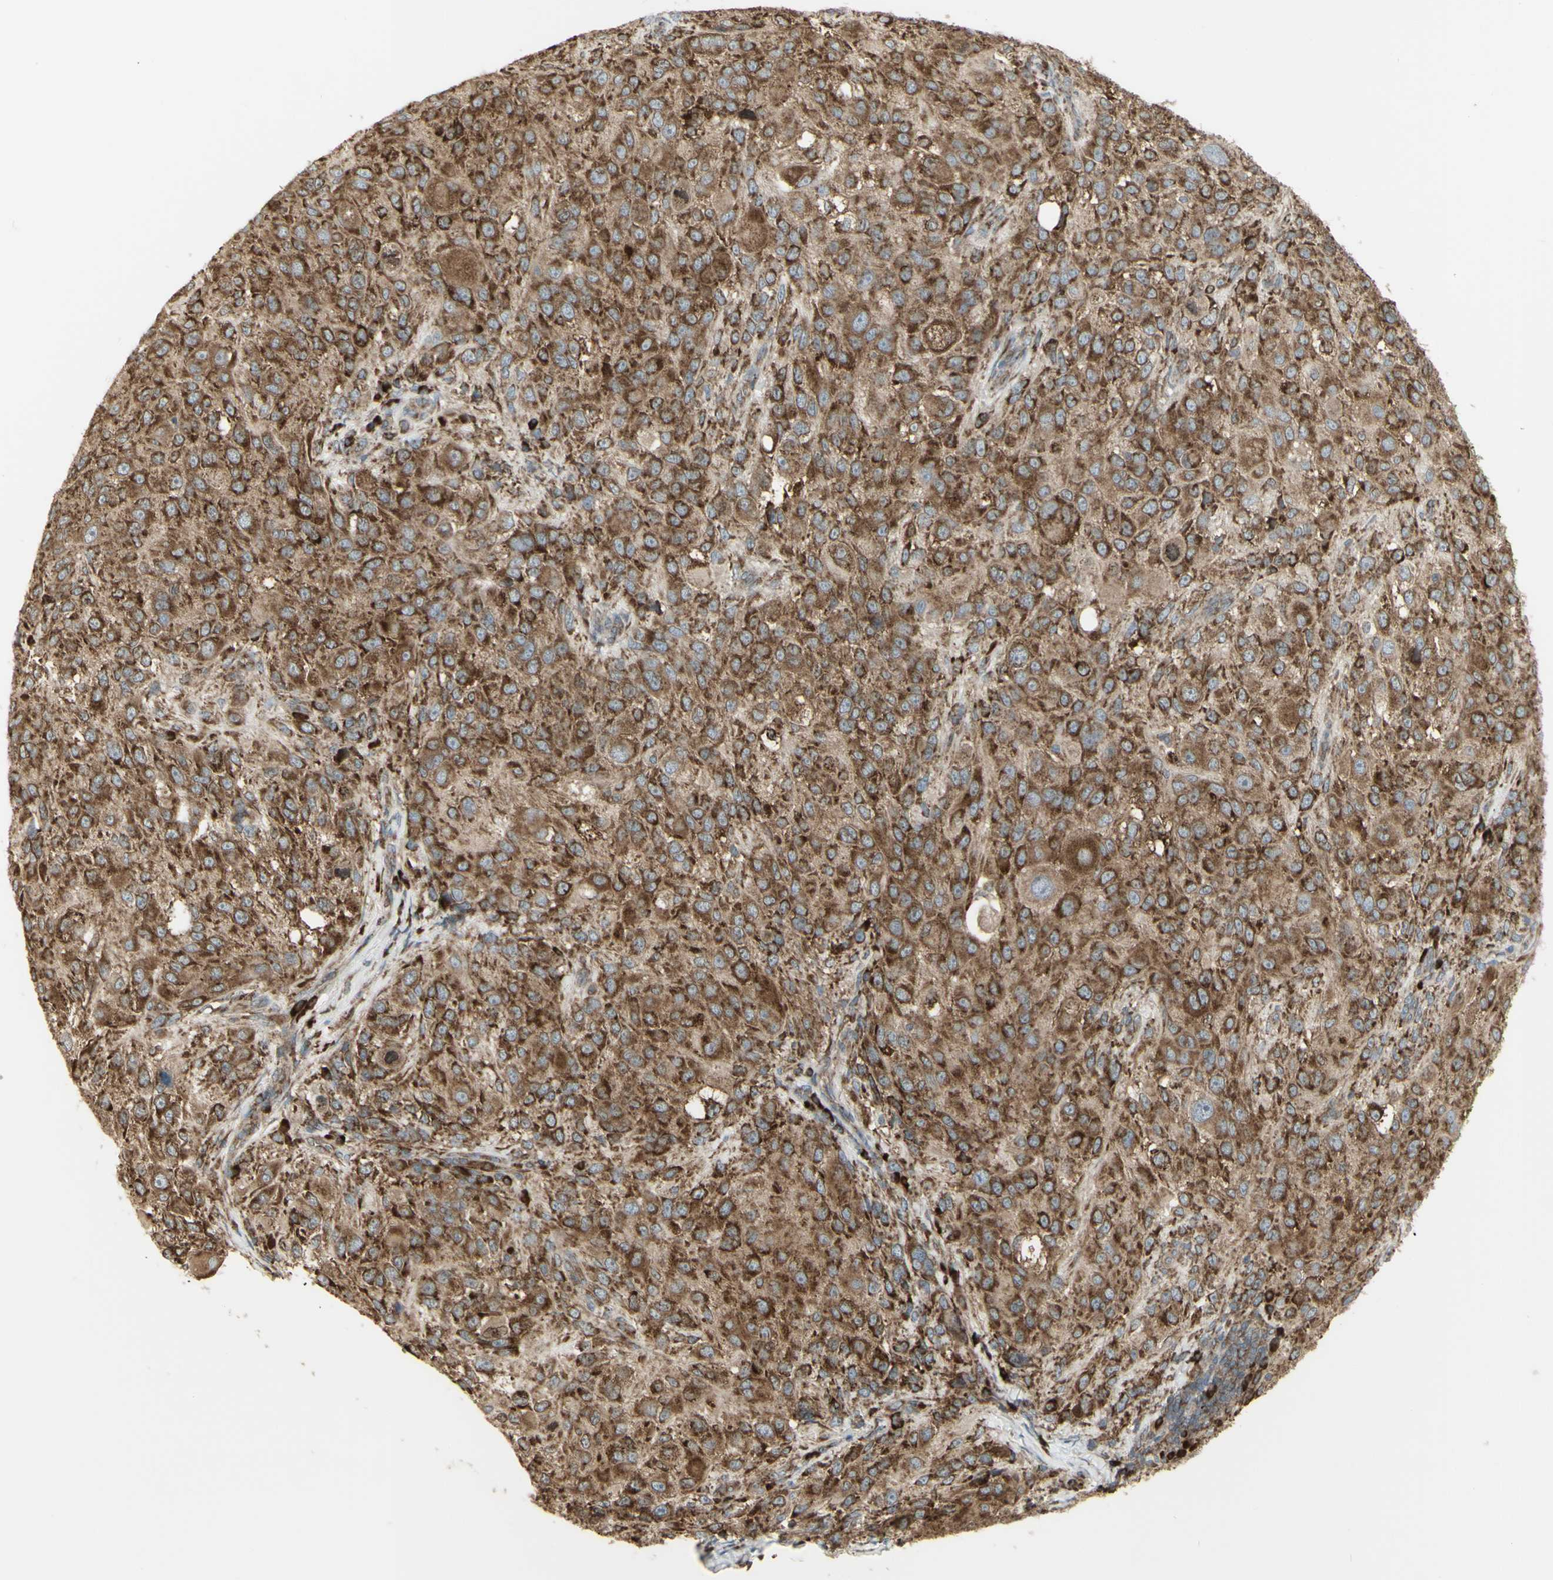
{"staining": {"intensity": "moderate", "quantity": ">75%", "location": "cytoplasmic/membranous"}, "tissue": "melanoma", "cell_type": "Tumor cells", "image_type": "cancer", "snomed": [{"axis": "morphology", "description": "Necrosis, NOS"}, {"axis": "morphology", "description": "Malignant melanoma, NOS"}, {"axis": "topography", "description": "Skin"}], "caption": "Immunohistochemistry (IHC) of human melanoma shows medium levels of moderate cytoplasmic/membranous expression in about >75% of tumor cells.", "gene": "FKBP3", "patient": {"sex": "female", "age": 87}}